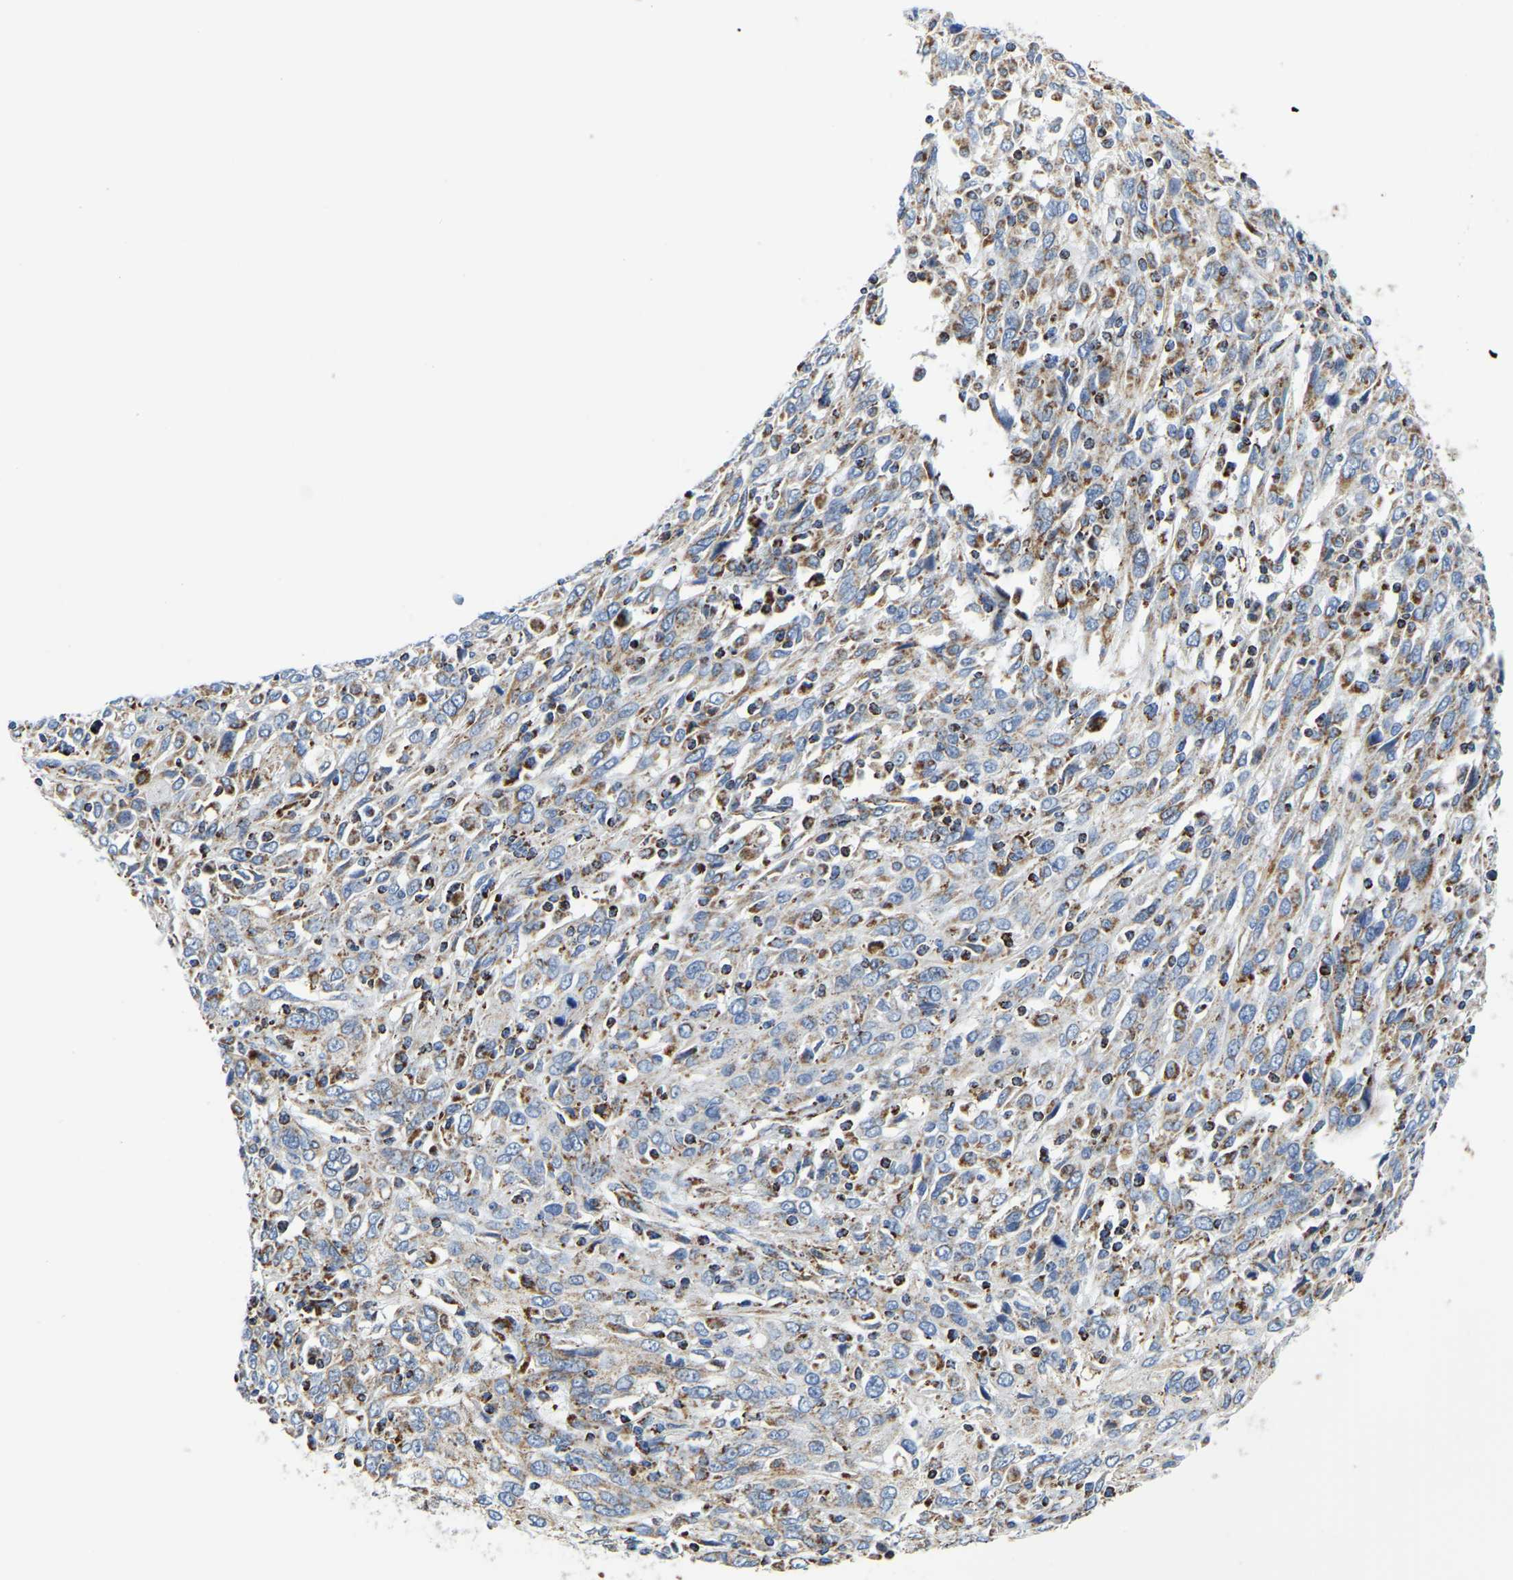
{"staining": {"intensity": "strong", "quantity": ">75%", "location": "cytoplasmic/membranous"}, "tissue": "cervical cancer", "cell_type": "Tumor cells", "image_type": "cancer", "snomed": [{"axis": "morphology", "description": "Squamous cell carcinoma, NOS"}, {"axis": "topography", "description": "Cervix"}], "caption": "Tumor cells demonstrate strong cytoplasmic/membranous positivity in about >75% of cells in squamous cell carcinoma (cervical). (DAB (3,3'-diaminobenzidine) = brown stain, brightfield microscopy at high magnification).", "gene": "SFXN1", "patient": {"sex": "female", "age": 46}}